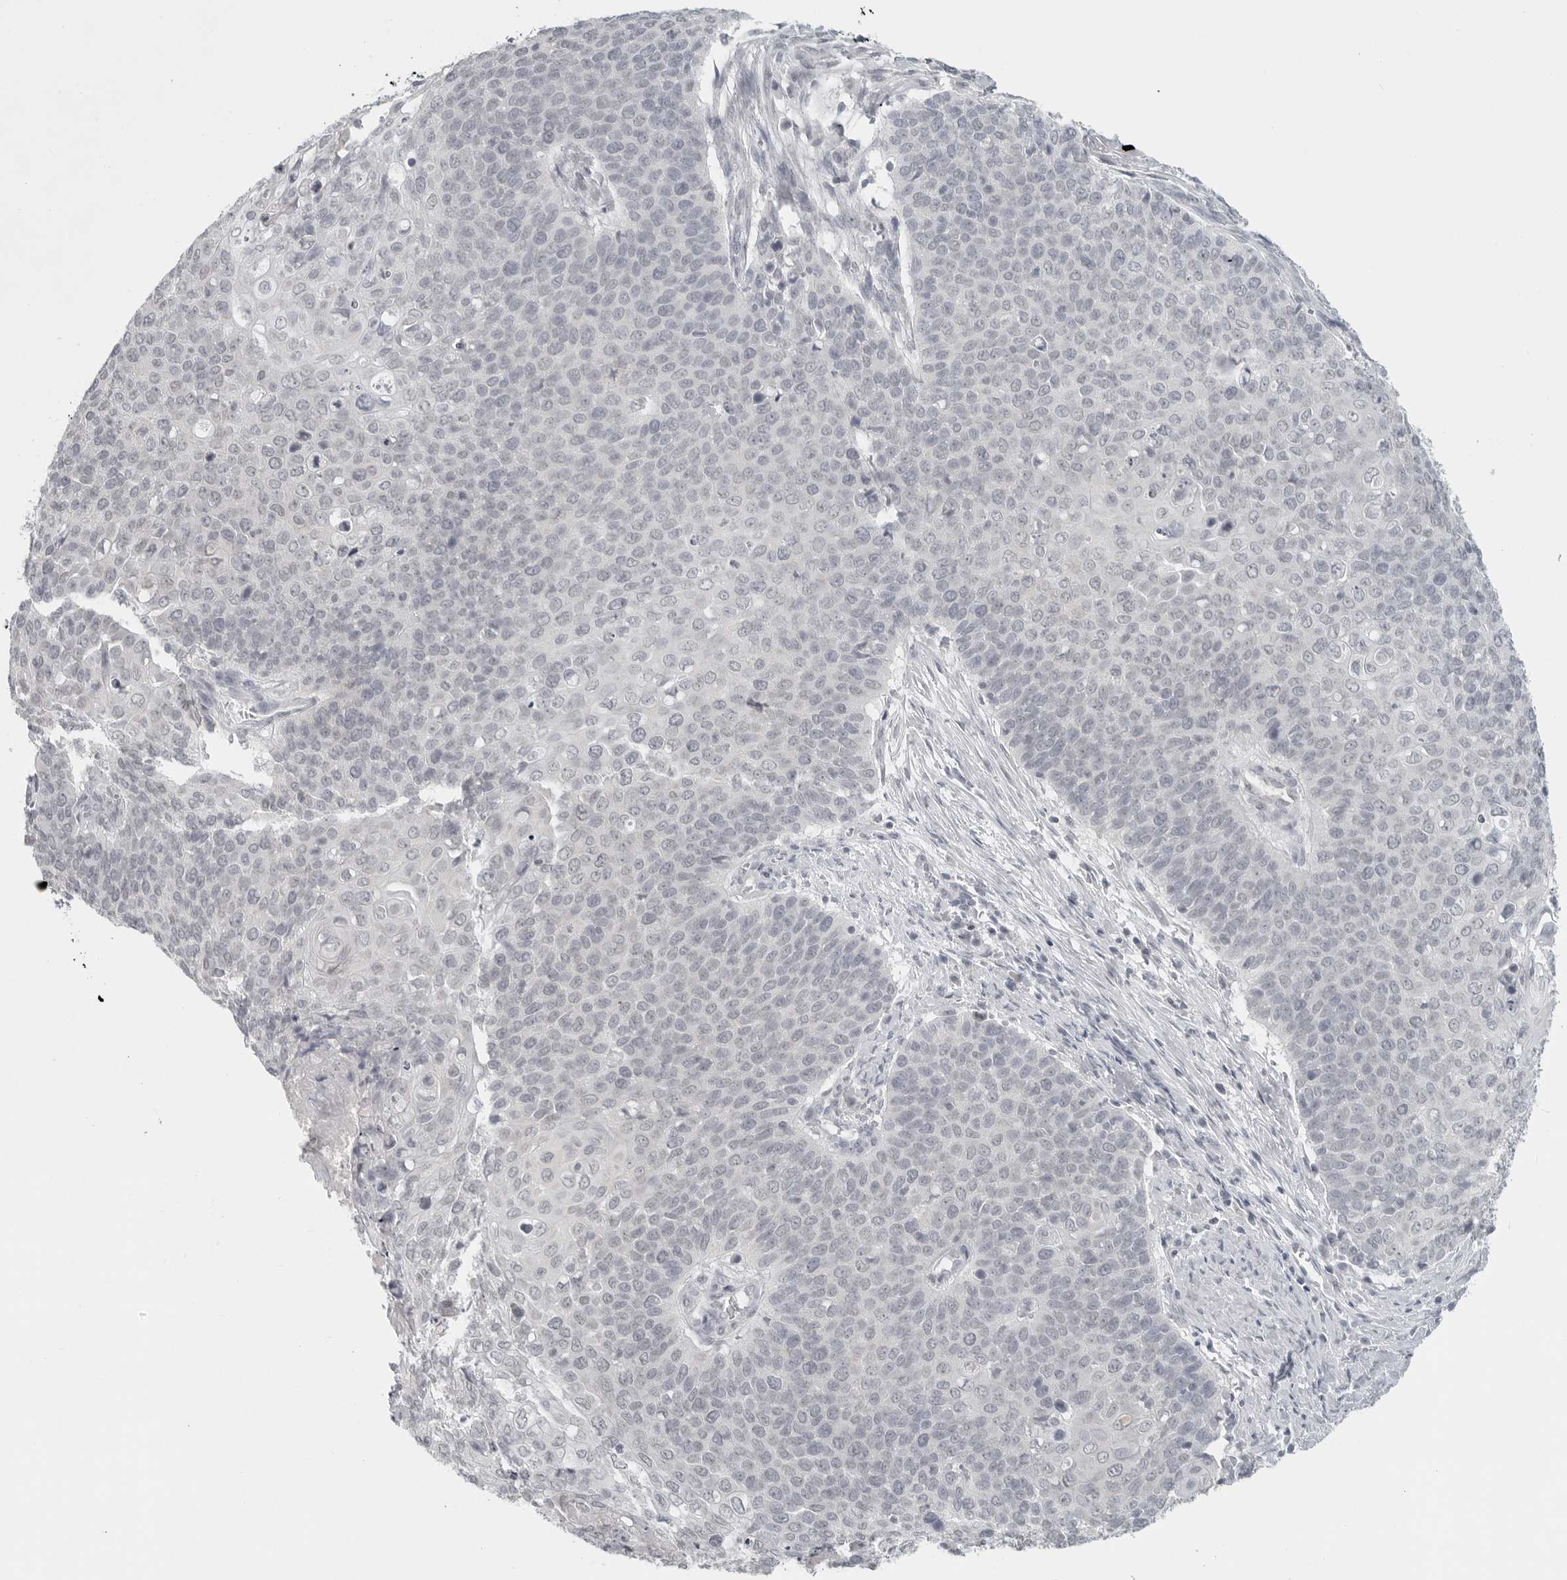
{"staining": {"intensity": "weak", "quantity": "<25%", "location": "nuclear"}, "tissue": "cervical cancer", "cell_type": "Tumor cells", "image_type": "cancer", "snomed": [{"axis": "morphology", "description": "Squamous cell carcinoma, NOS"}, {"axis": "topography", "description": "Cervix"}], "caption": "This photomicrograph is of cervical cancer (squamous cell carcinoma) stained with immunohistochemistry (IHC) to label a protein in brown with the nuclei are counter-stained blue. There is no positivity in tumor cells.", "gene": "BPIFA1", "patient": {"sex": "female", "age": 39}}